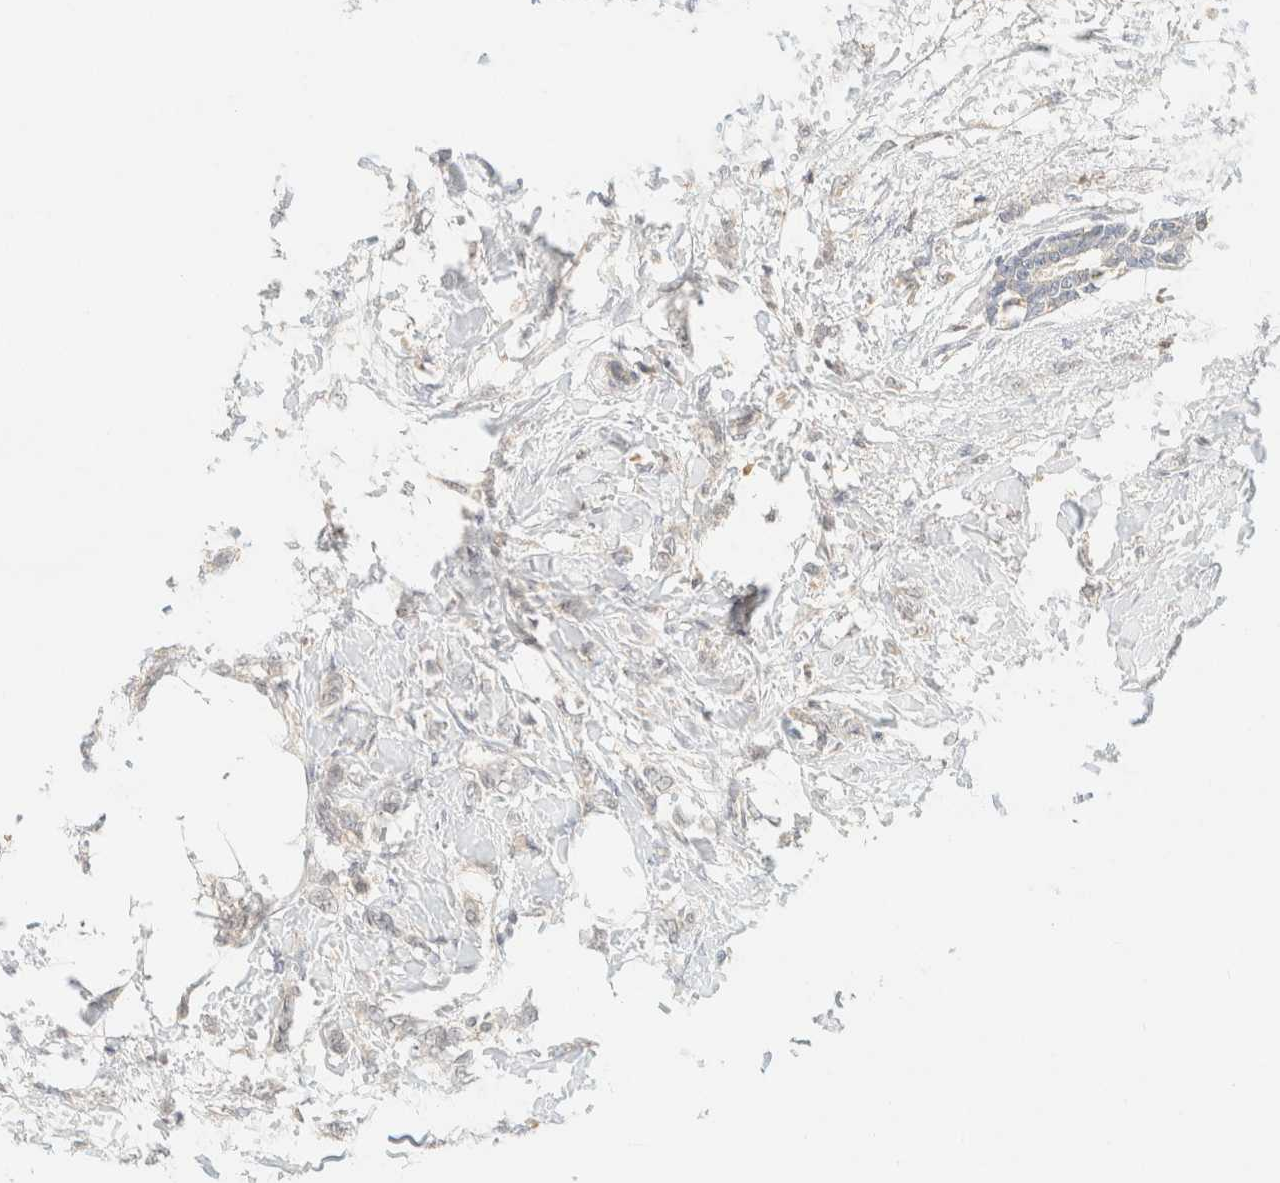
{"staining": {"intensity": "negative", "quantity": "none", "location": "none"}, "tissue": "breast cancer", "cell_type": "Tumor cells", "image_type": "cancer", "snomed": [{"axis": "morphology", "description": "Lobular carcinoma, in situ"}, {"axis": "morphology", "description": "Lobular carcinoma"}, {"axis": "topography", "description": "Breast"}], "caption": "IHC of breast cancer (lobular carcinoma in situ) demonstrates no positivity in tumor cells.", "gene": "TIMD4", "patient": {"sex": "female", "age": 41}}